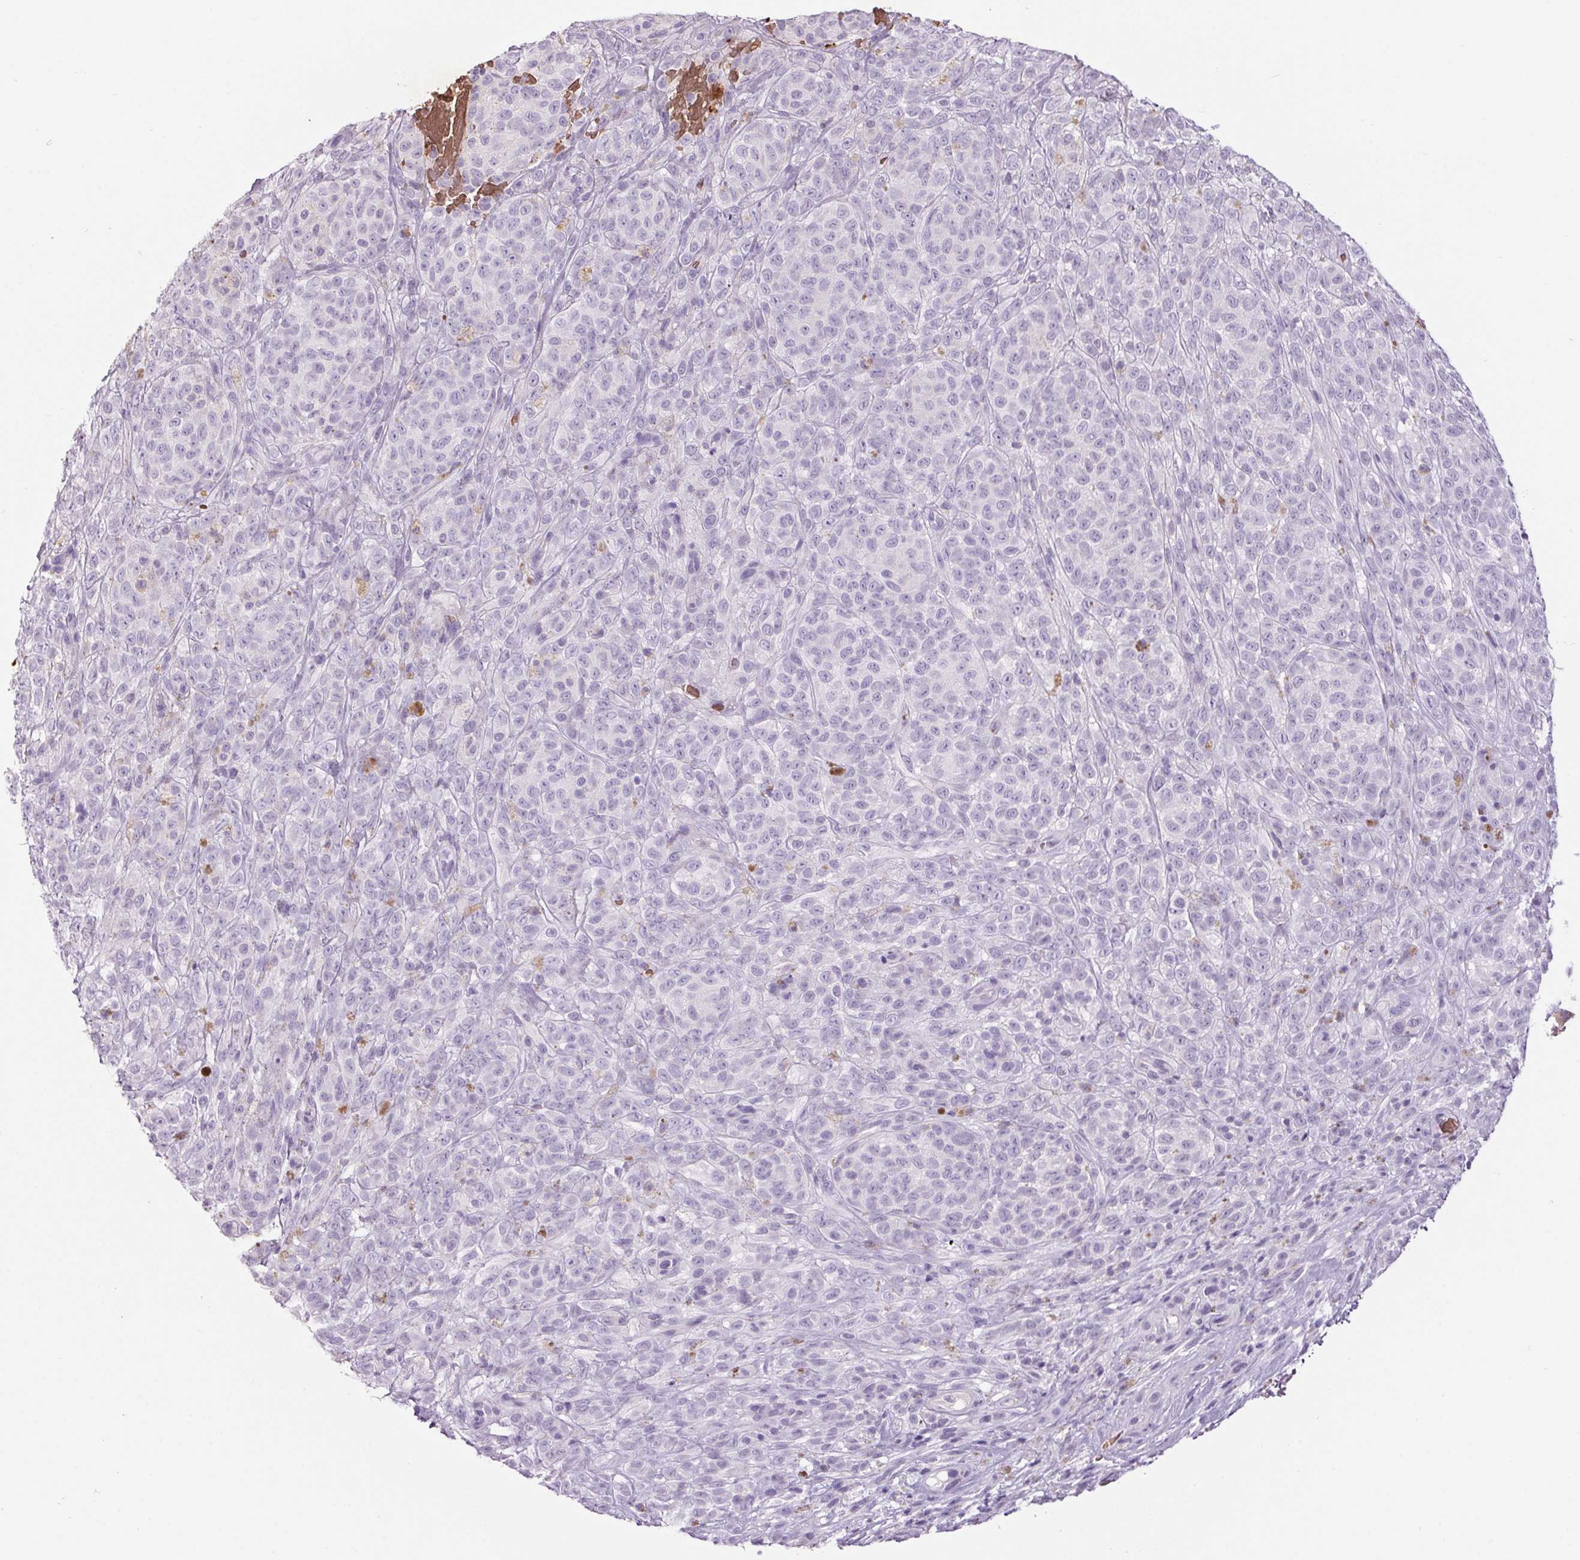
{"staining": {"intensity": "negative", "quantity": "none", "location": "none"}, "tissue": "melanoma", "cell_type": "Tumor cells", "image_type": "cancer", "snomed": [{"axis": "morphology", "description": "Malignant melanoma, NOS"}, {"axis": "topography", "description": "Skin"}], "caption": "Image shows no protein staining in tumor cells of malignant melanoma tissue.", "gene": "HBQ1", "patient": {"sex": "female", "age": 86}}